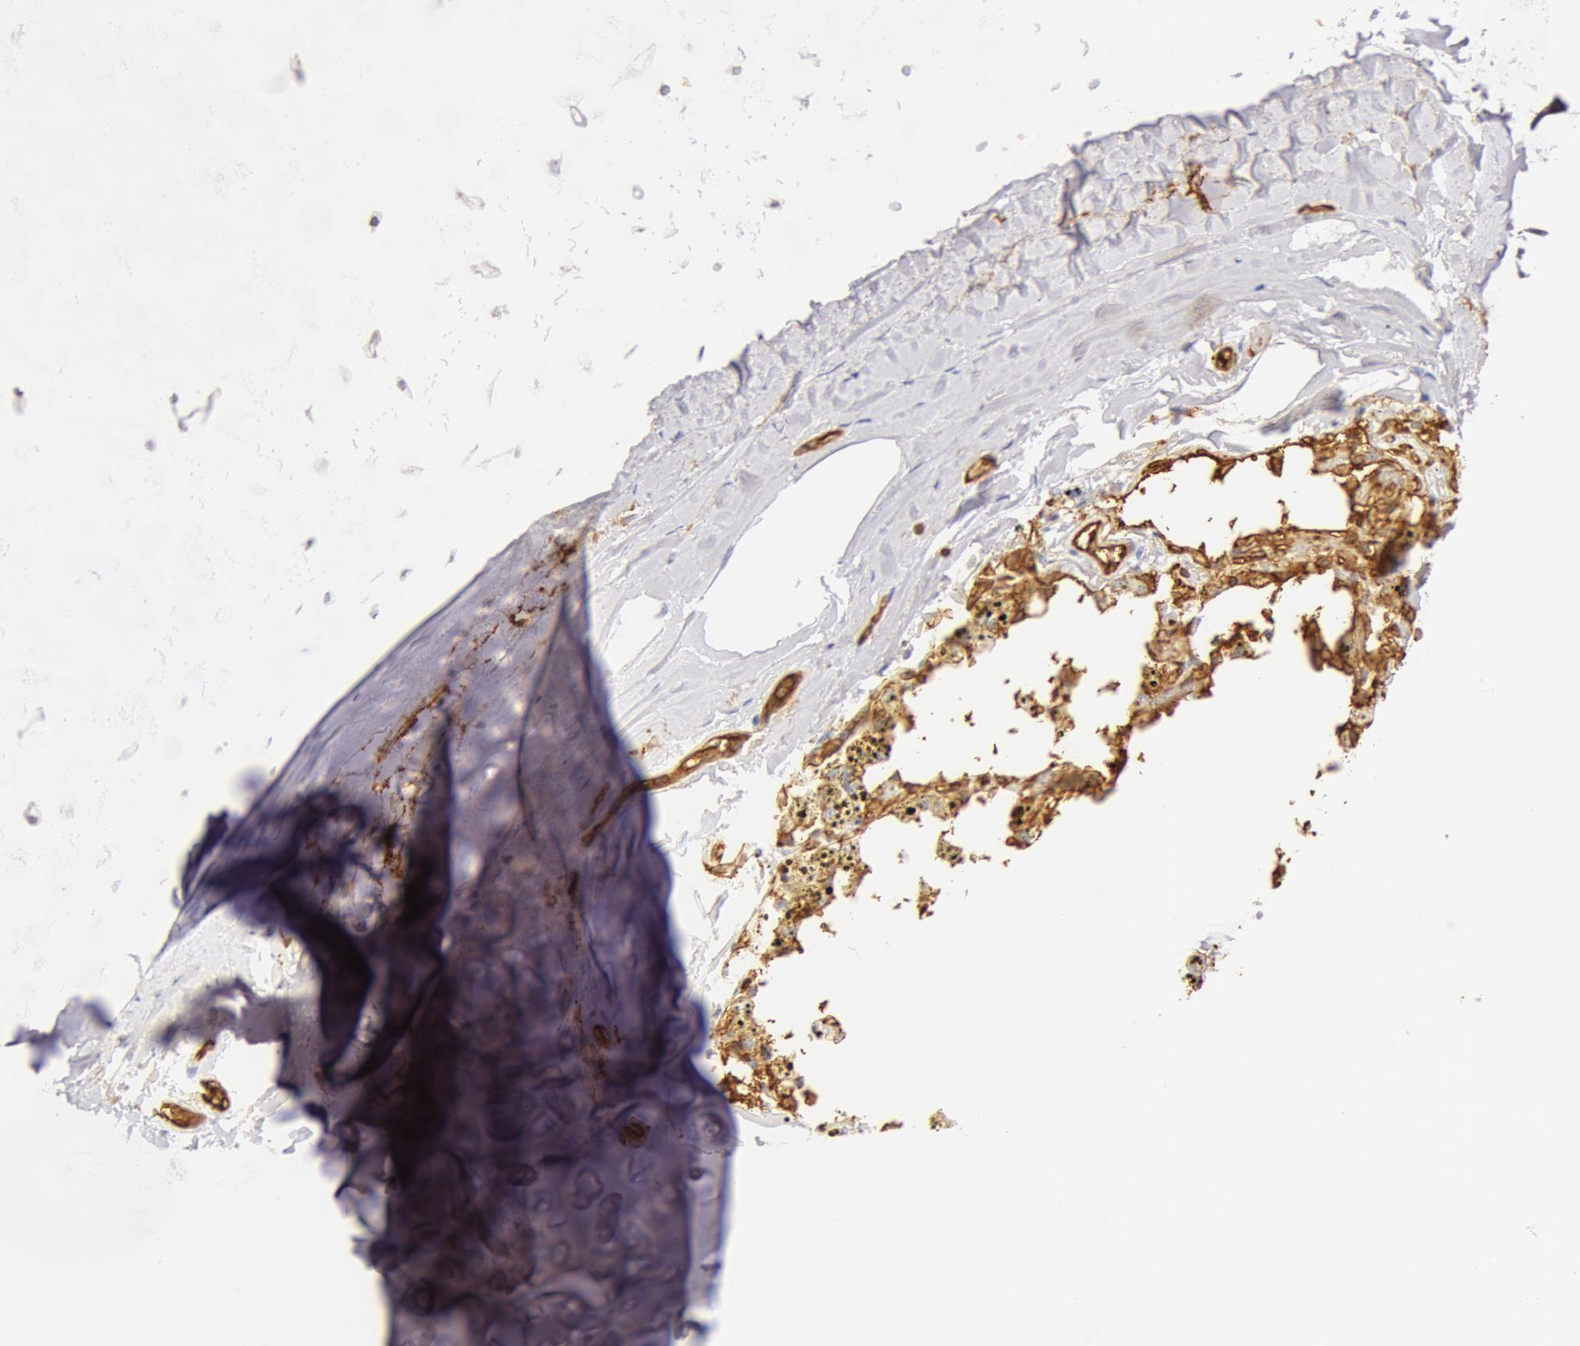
{"staining": {"intensity": "moderate", "quantity": "<25%", "location": "cytoplasmic/membranous"}, "tissue": "adipose tissue", "cell_type": "Adipocytes", "image_type": "normal", "snomed": [{"axis": "morphology", "description": "Normal tissue, NOS"}, {"axis": "topography", "description": "Cartilage tissue"}, {"axis": "topography", "description": "Lung"}], "caption": "A histopathology image of adipose tissue stained for a protein reveals moderate cytoplasmic/membranous brown staining in adipocytes.", "gene": "AQP1", "patient": {"sex": "male", "age": 65}}